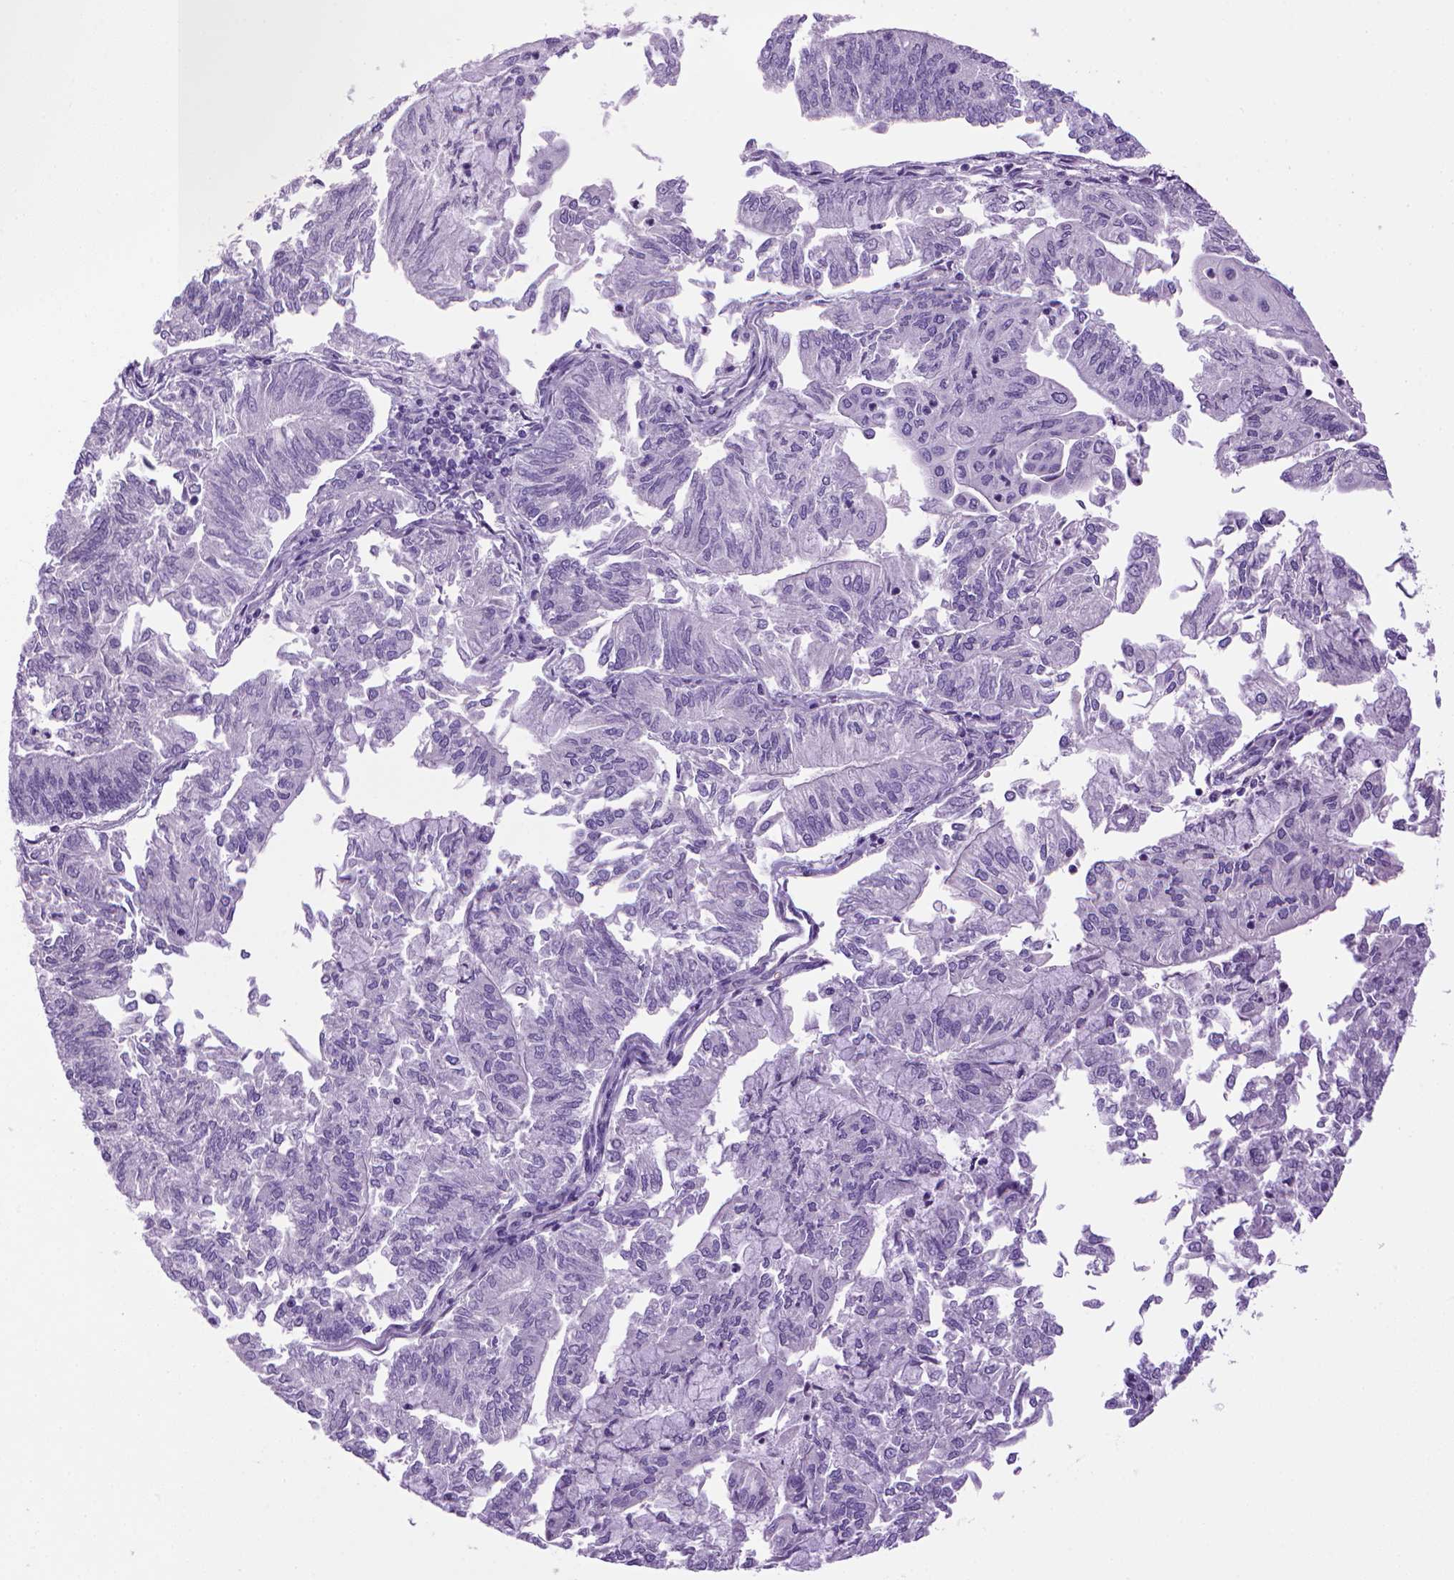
{"staining": {"intensity": "negative", "quantity": "none", "location": "none"}, "tissue": "endometrial cancer", "cell_type": "Tumor cells", "image_type": "cancer", "snomed": [{"axis": "morphology", "description": "Adenocarcinoma, NOS"}, {"axis": "topography", "description": "Endometrium"}], "caption": "A high-resolution image shows IHC staining of adenocarcinoma (endometrial), which displays no significant staining in tumor cells.", "gene": "SGCG", "patient": {"sex": "female", "age": 59}}